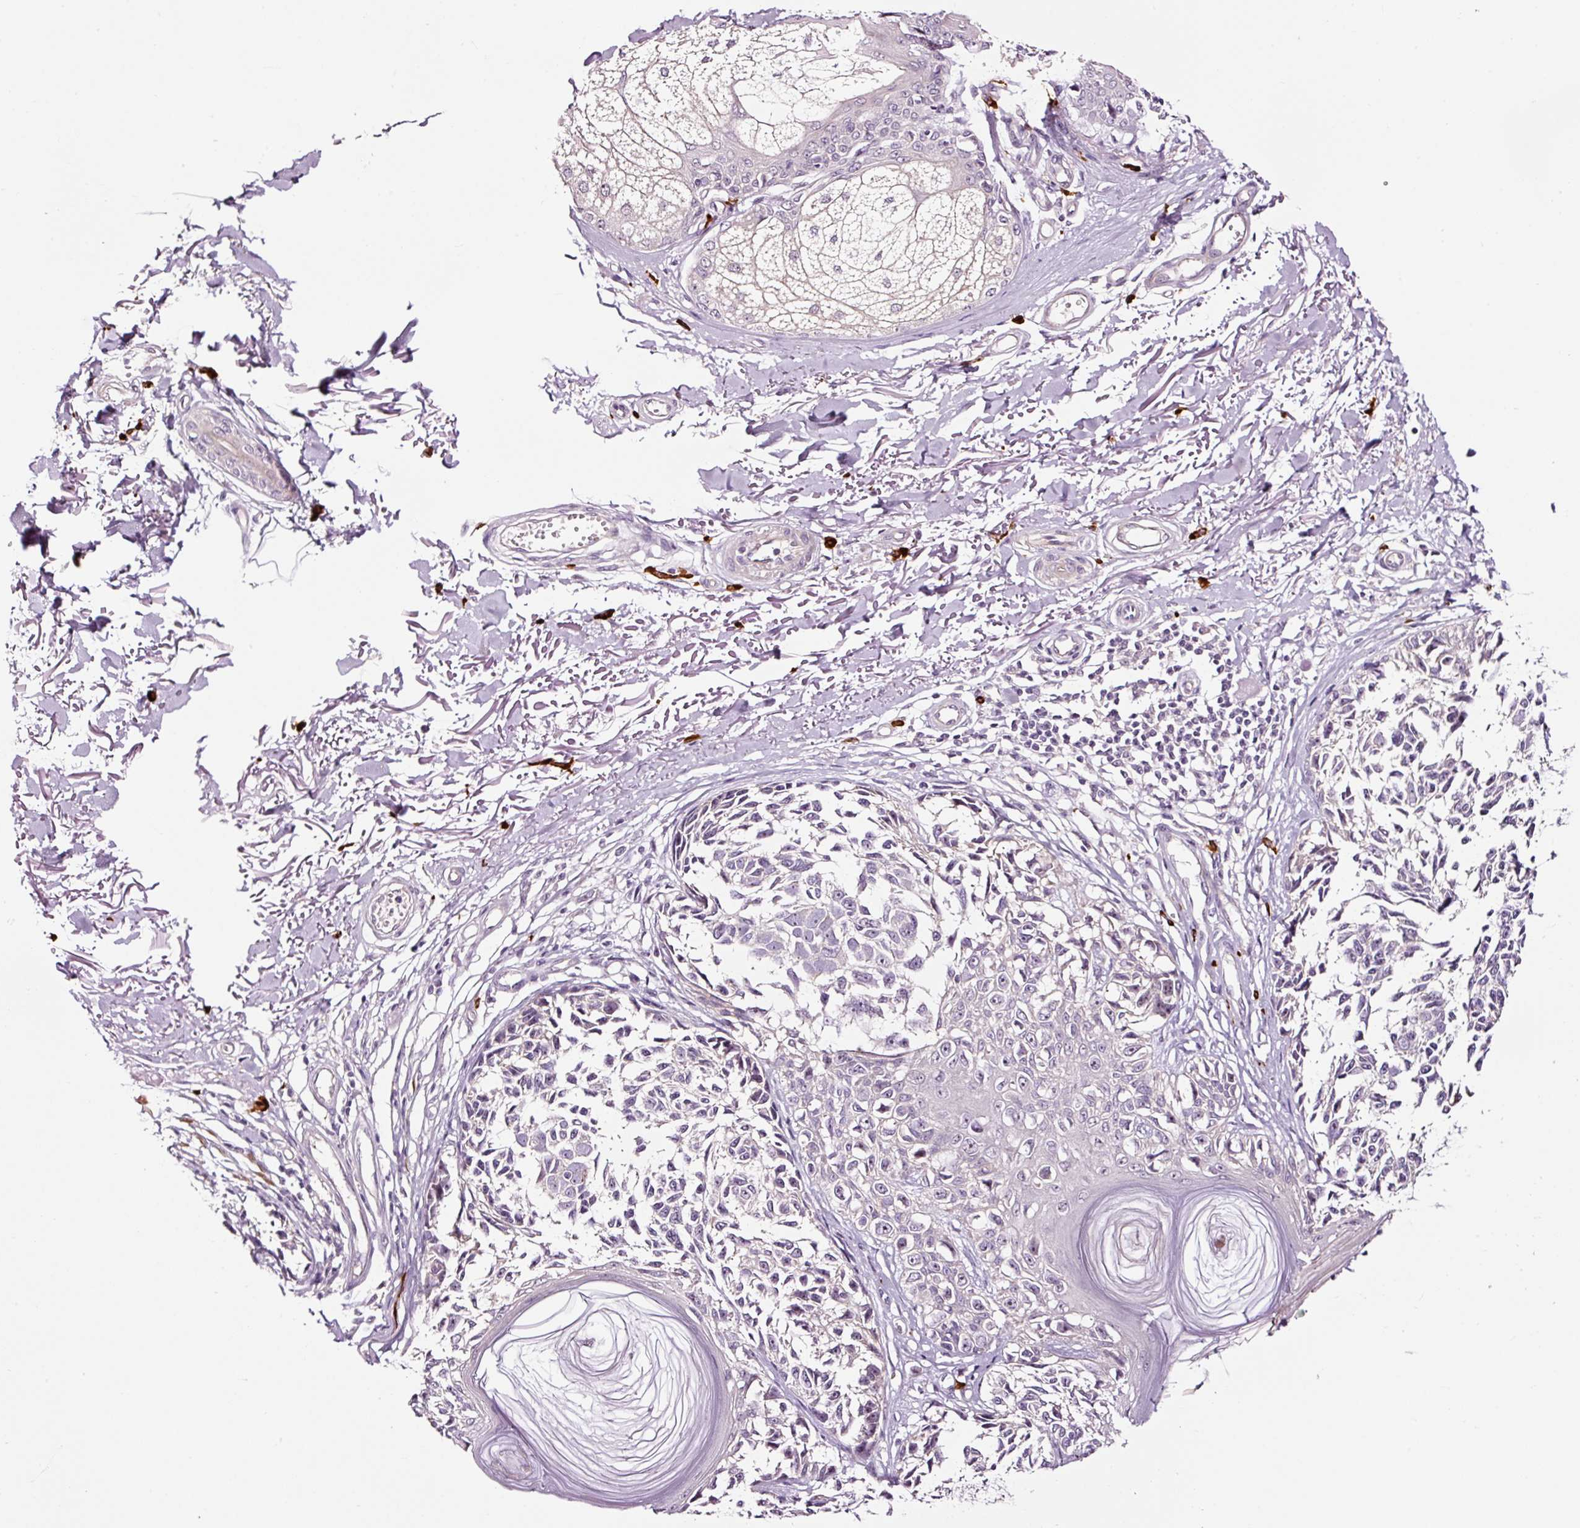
{"staining": {"intensity": "negative", "quantity": "none", "location": "none"}, "tissue": "melanoma", "cell_type": "Tumor cells", "image_type": "cancer", "snomed": [{"axis": "morphology", "description": "Malignant melanoma, NOS"}, {"axis": "topography", "description": "Skin"}], "caption": "Human malignant melanoma stained for a protein using immunohistochemistry exhibits no expression in tumor cells.", "gene": "UTP14A", "patient": {"sex": "male", "age": 73}}